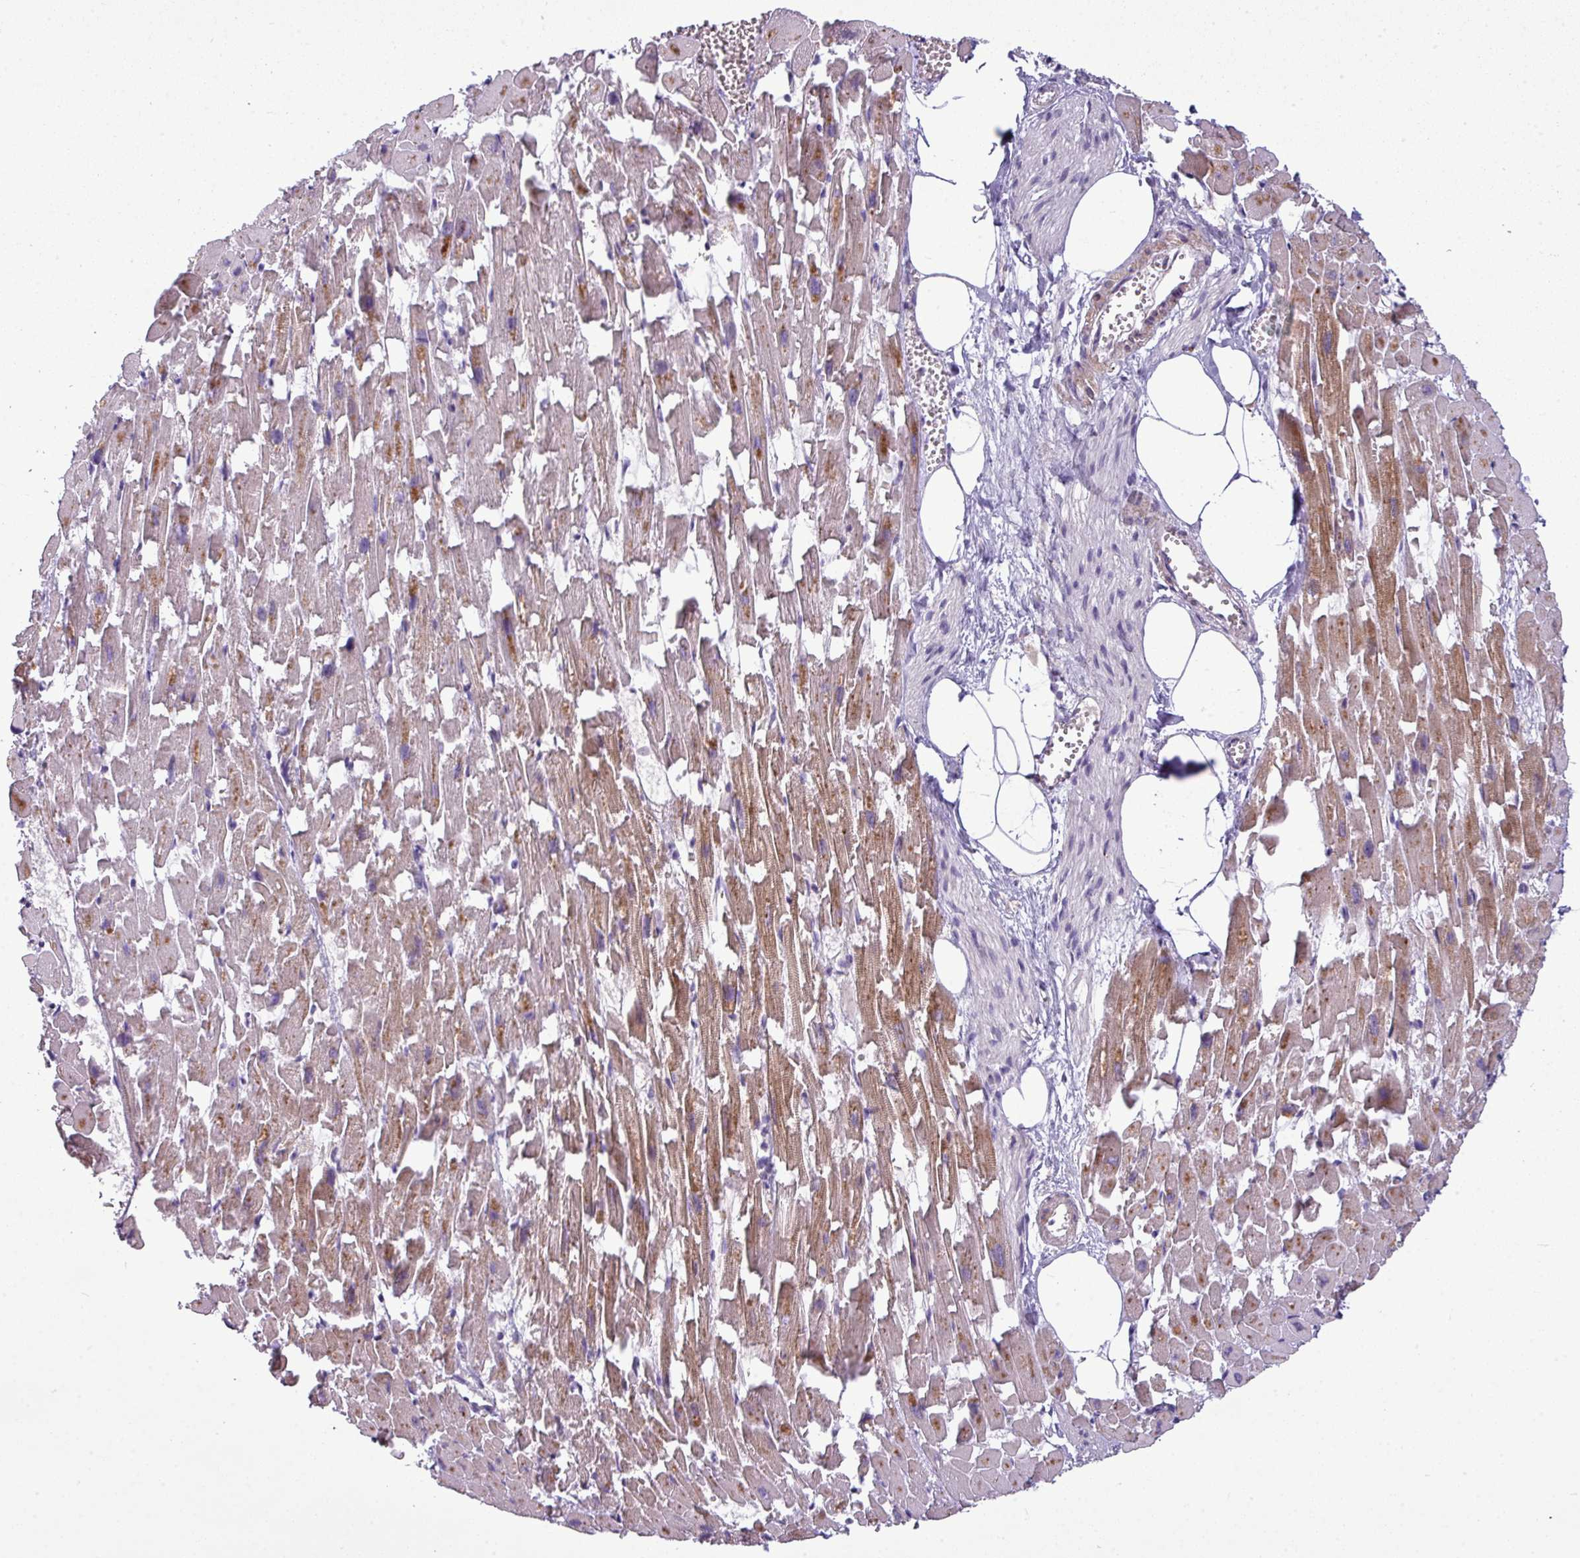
{"staining": {"intensity": "strong", "quantity": ">75%", "location": "cytoplasmic/membranous"}, "tissue": "heart muscle", "cell_type": "Cardiomyocytes", "image_type": "normal", "snomed": [{"axis": "morphology", "description": "Normal tissue, NOS"}, {"axis": "topography", "description": "Heart"}], "caption": "Cardiomyocytes show strong cytoplasmic/membranous positivity in approximately >75% of cells in unremarkable heart muscle.", "gene": "ZNF35", "patient": {"sex": "female", "age": 64}}